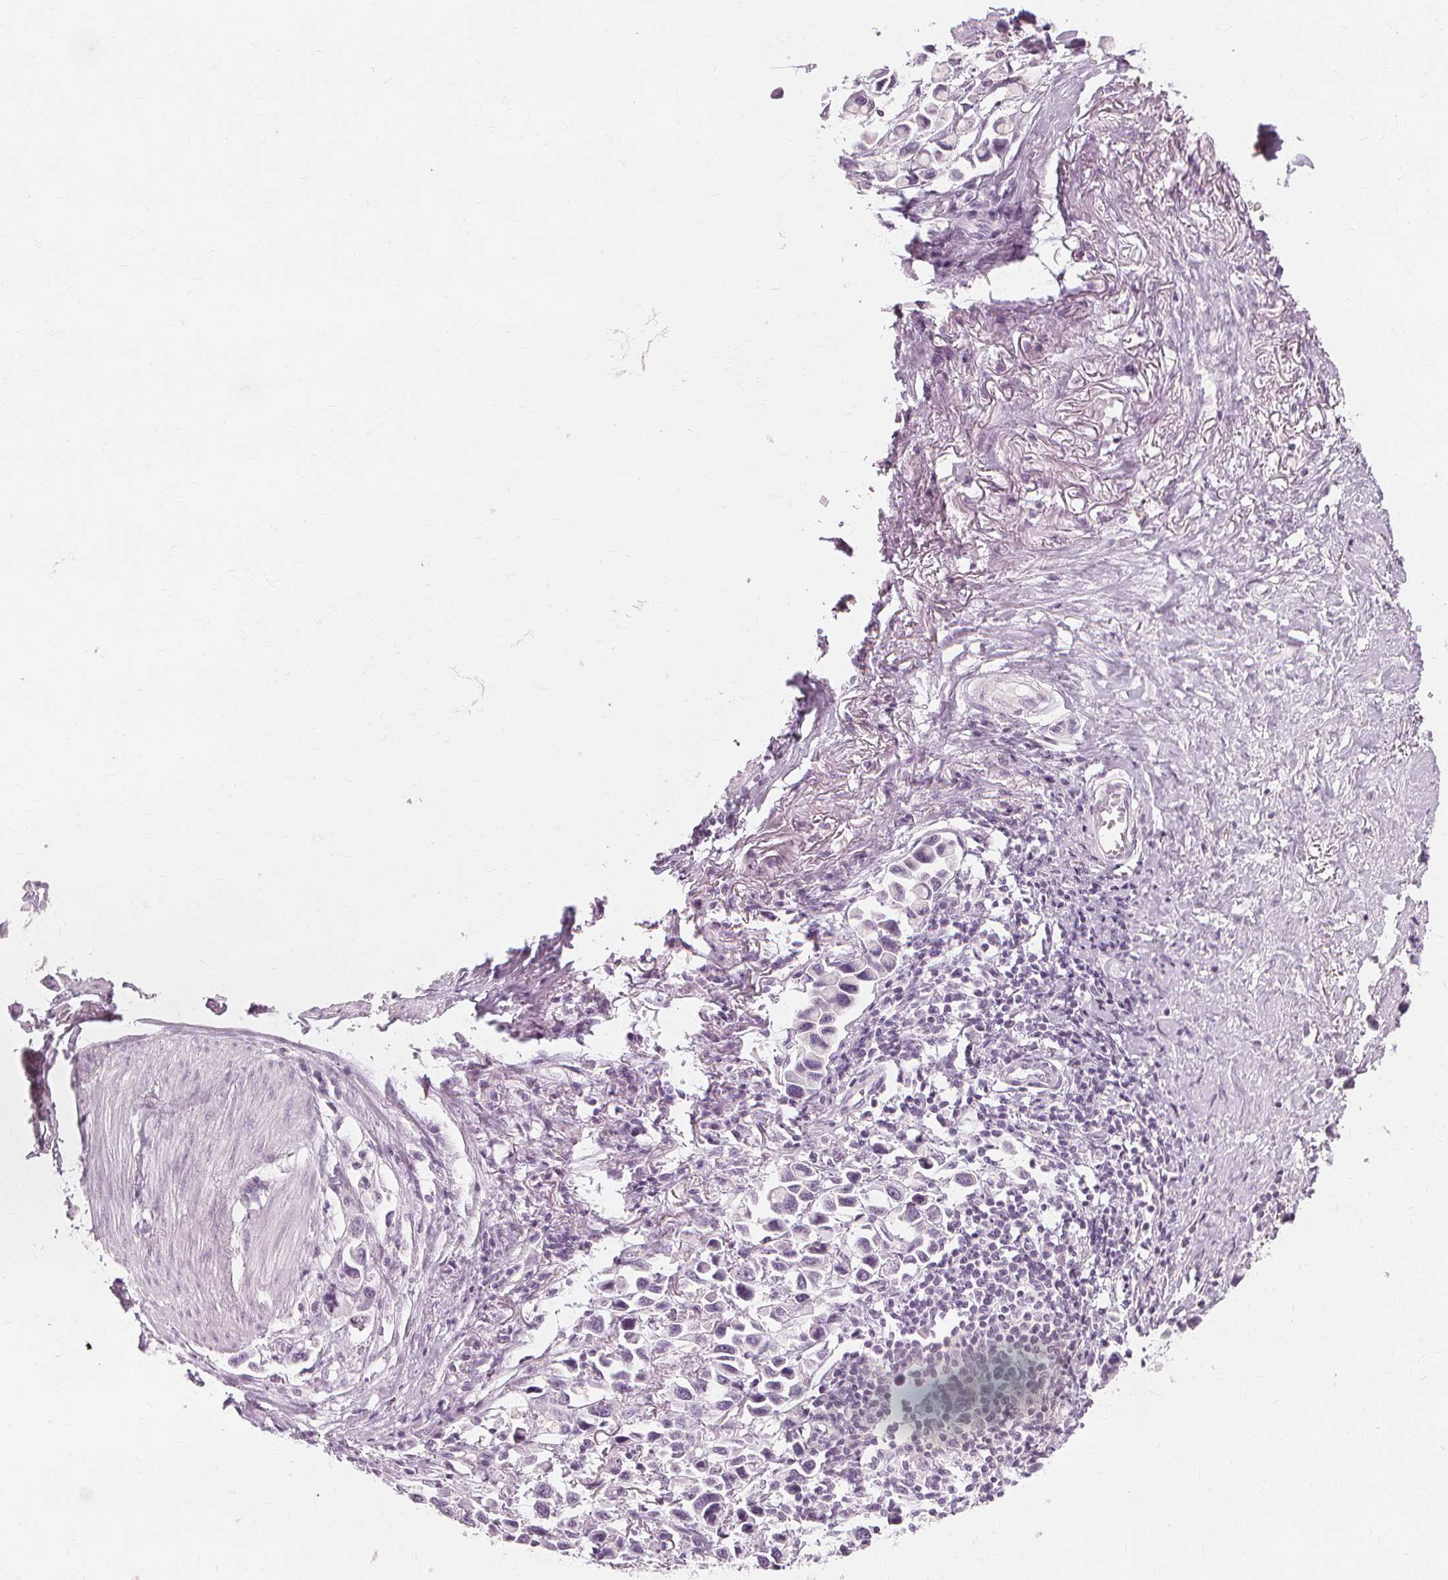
{"staining": {"intensity": "negative", "quantity": "none", "location": "none"}, "tissue": "stomach cancer", "cell_type": "Tumor cells", "image_type": "cancer", "snomed": [{"axis": "morphology", "description": "Adenocarcinoma, NOS"}, {"axis": "topography", "description": "Stomach"}], "caption": "Stomach cancer was stained to show a protein in brown. There is no significant positivity in tumor cells.", "gene": "MUC12", "patient": {"sex": "female", "age": 81}}